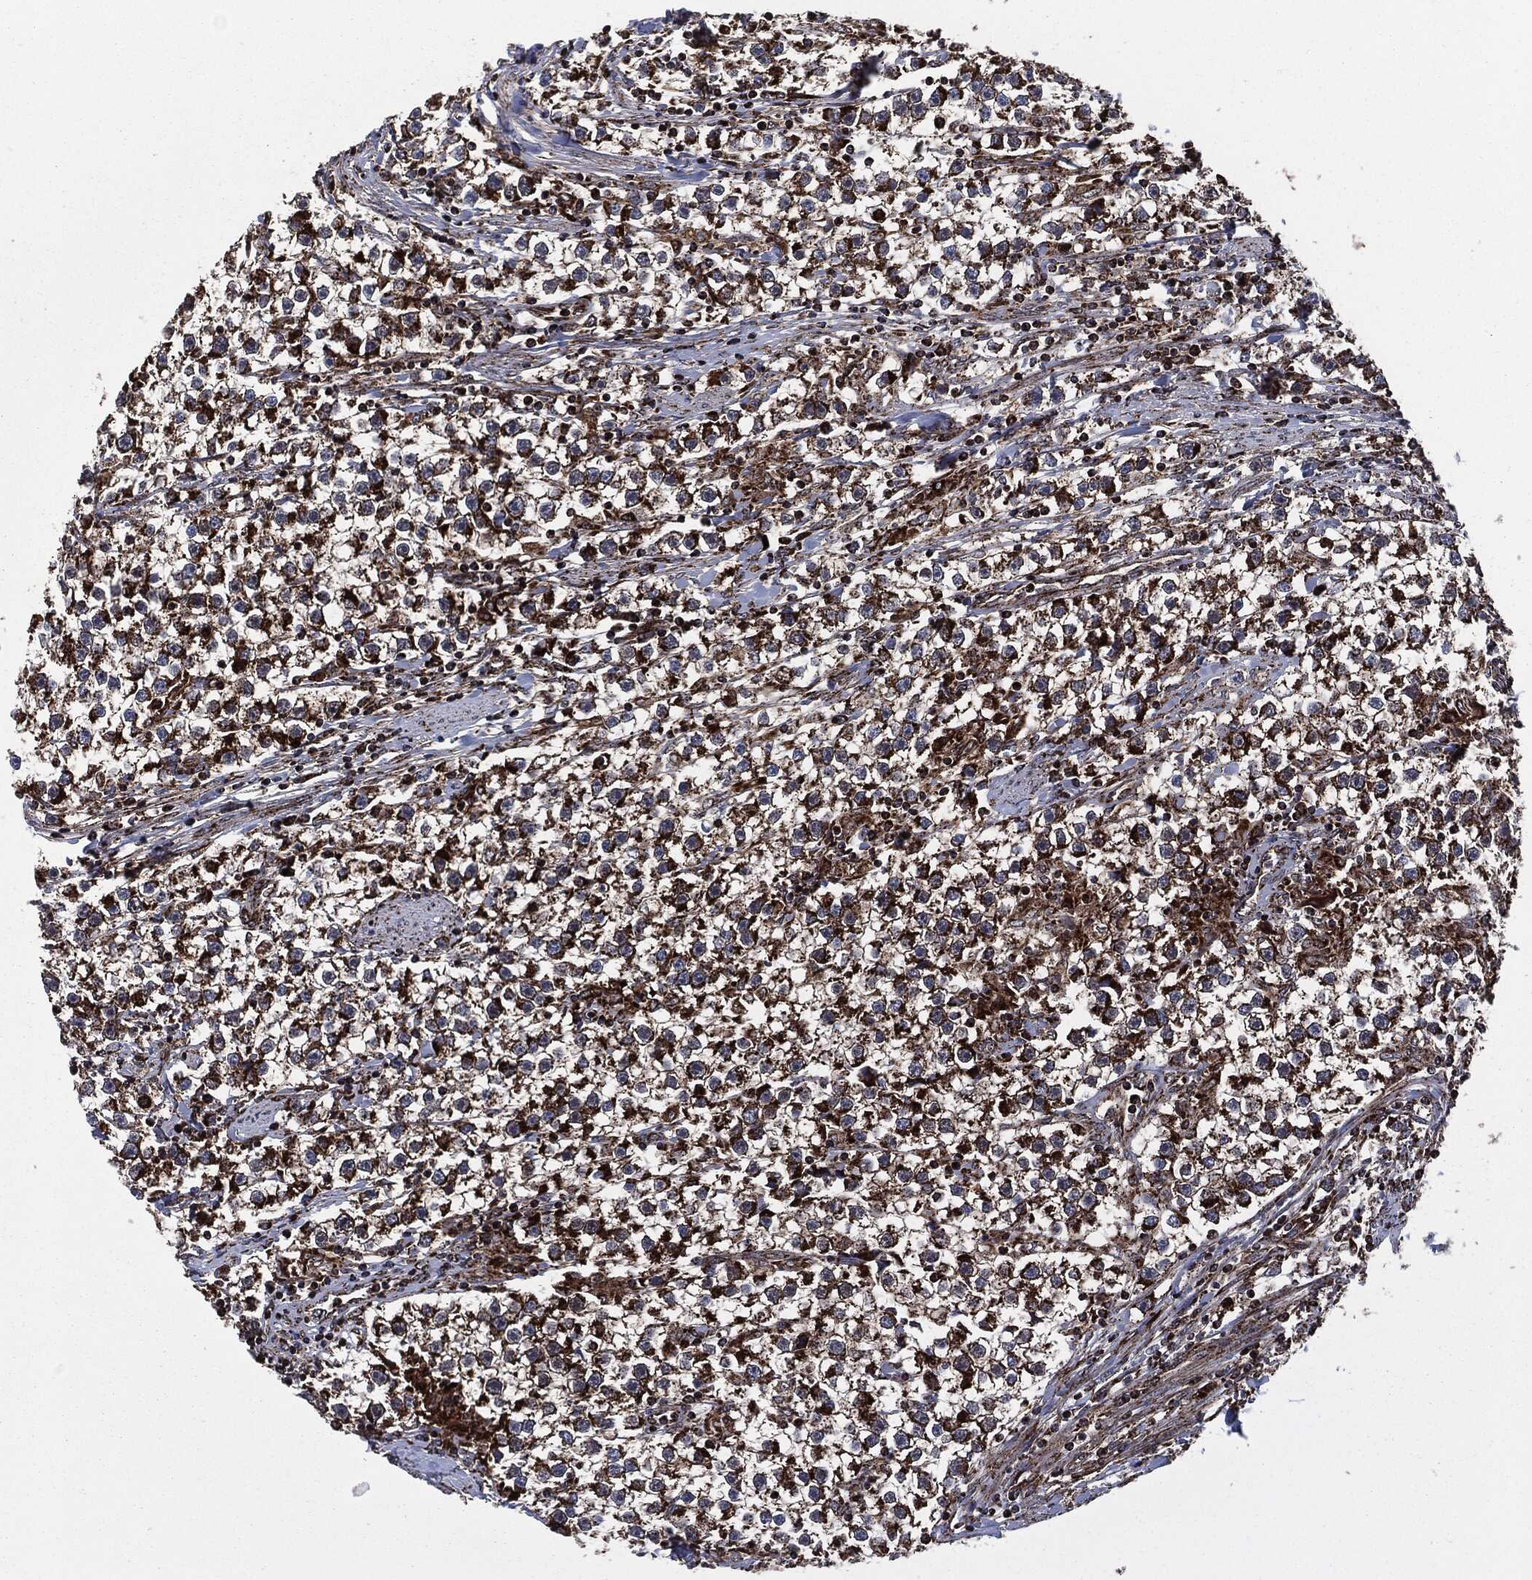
{"staining": {"intensity": "strong", "quantity": "25%-75%", "location": "cytoplasmic/membranous"}, "tissue": "testis cancer", "cell_type": "Tumor cells", "image_type": "cancer", "snomed": [{"axis": "morphology", "description": "Seminoma, NOS"}, {"axis": "topography", "description": "Testis"}], "caption": "Protein staining of seminoma (testis) tissue displays strong cytoplasmic/membranous staining in about 25%-75% of tumor cells.", "gene": "FH", "patient": {"sex": "male", "age": 59}}